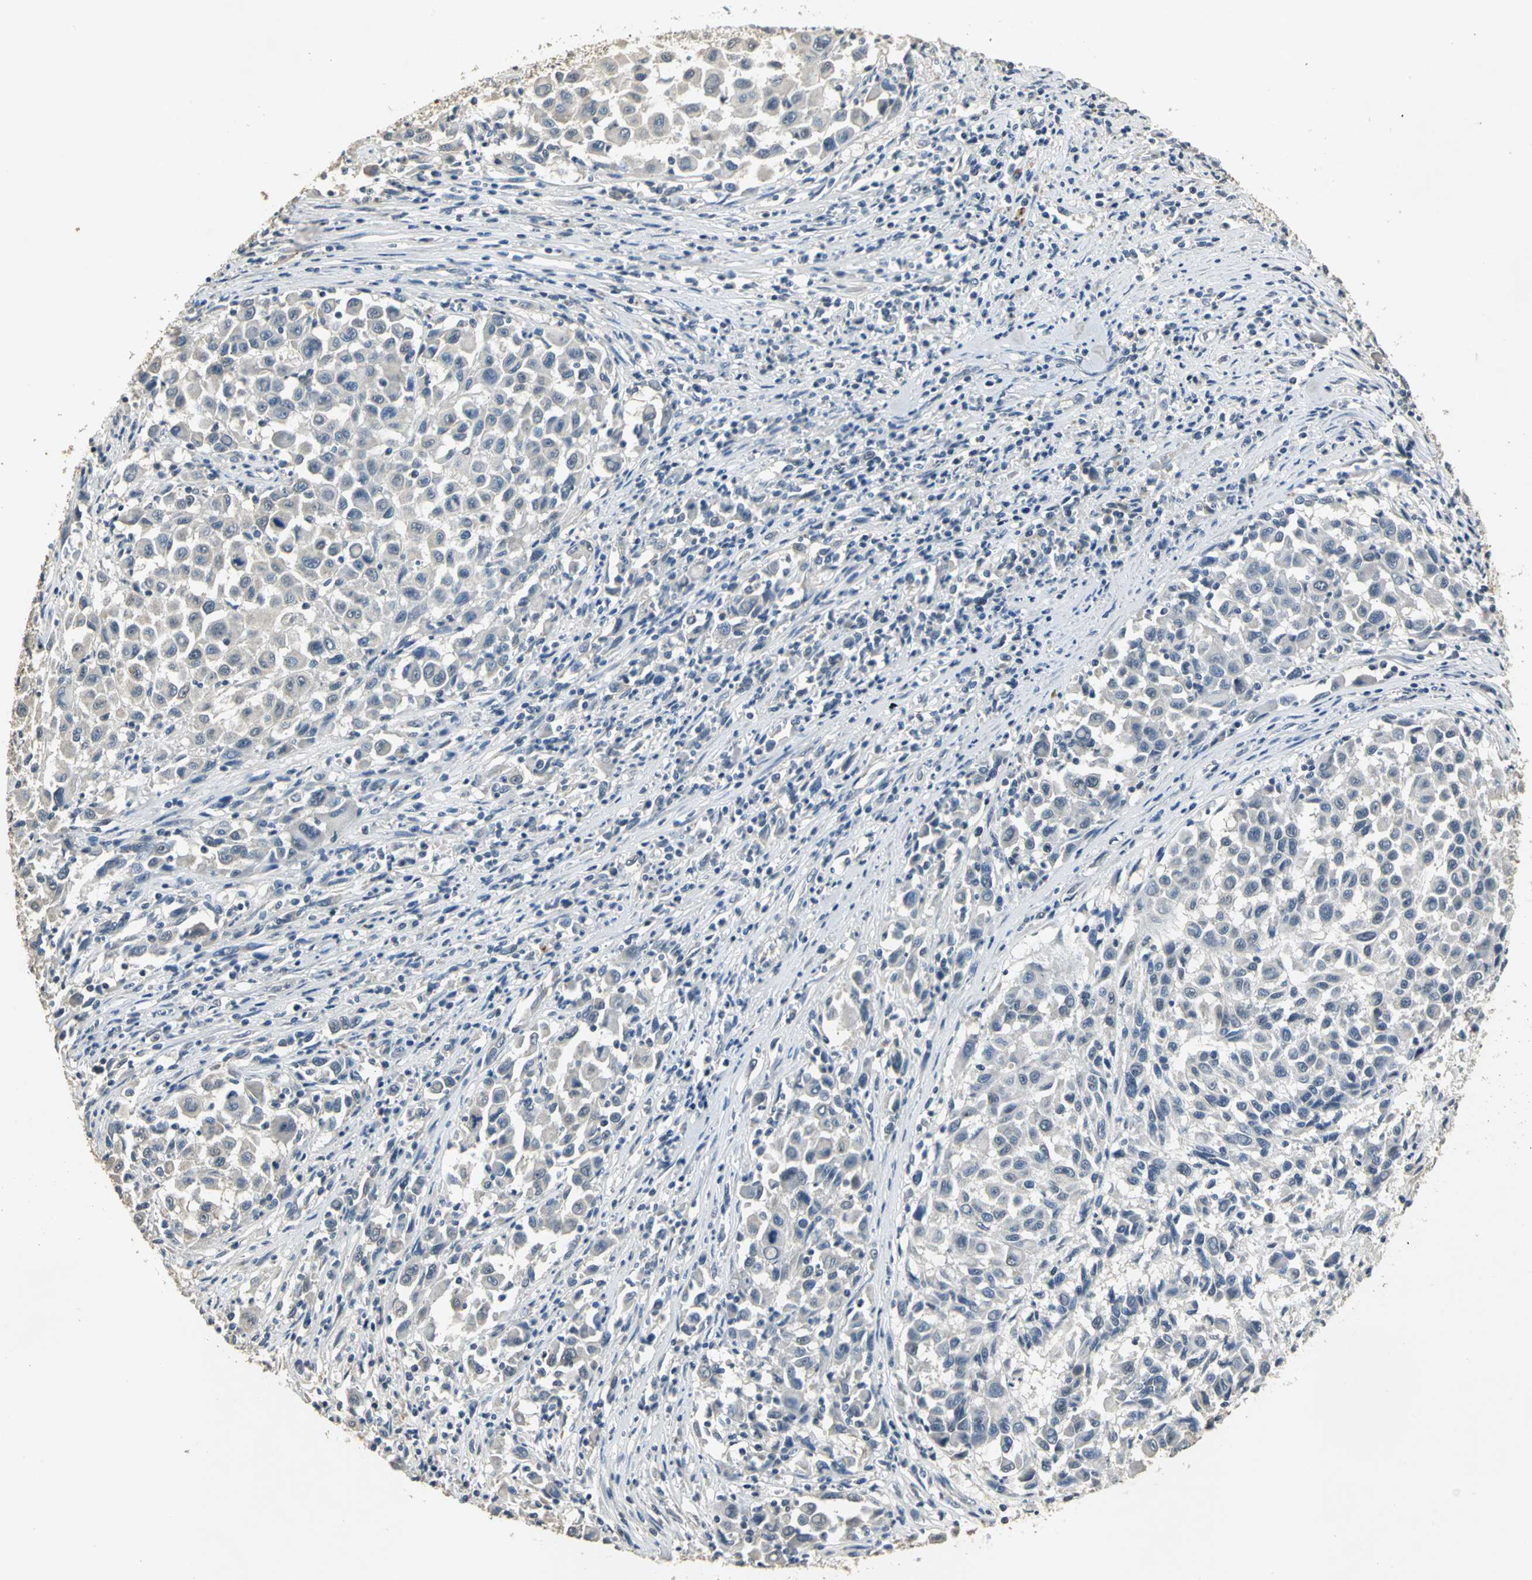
{"staining": {"intensity": "weak", "quantity": ">75%", "location": "cytoplasmic/membranous"}, "tissue": "melanoma", "cell_type": "Tumor cells", "image_type": "cancer", "snomed": [{"axis": "morphology", "description": "Malignant melanoma, Metastatic site"}, {"axis": "topography", "description": "Lymph node"}], "caption": "Malignant melanoma (metastatic site) was stained to show a protein in brown. There is low levels of weak cytoplasmic/membranous positivity in approximately >75% of tumor cells. (IHC, brightfield microscopy, high magnification).", "gene": "OCLN", "patient": {"sex": "male", "age": 61}}